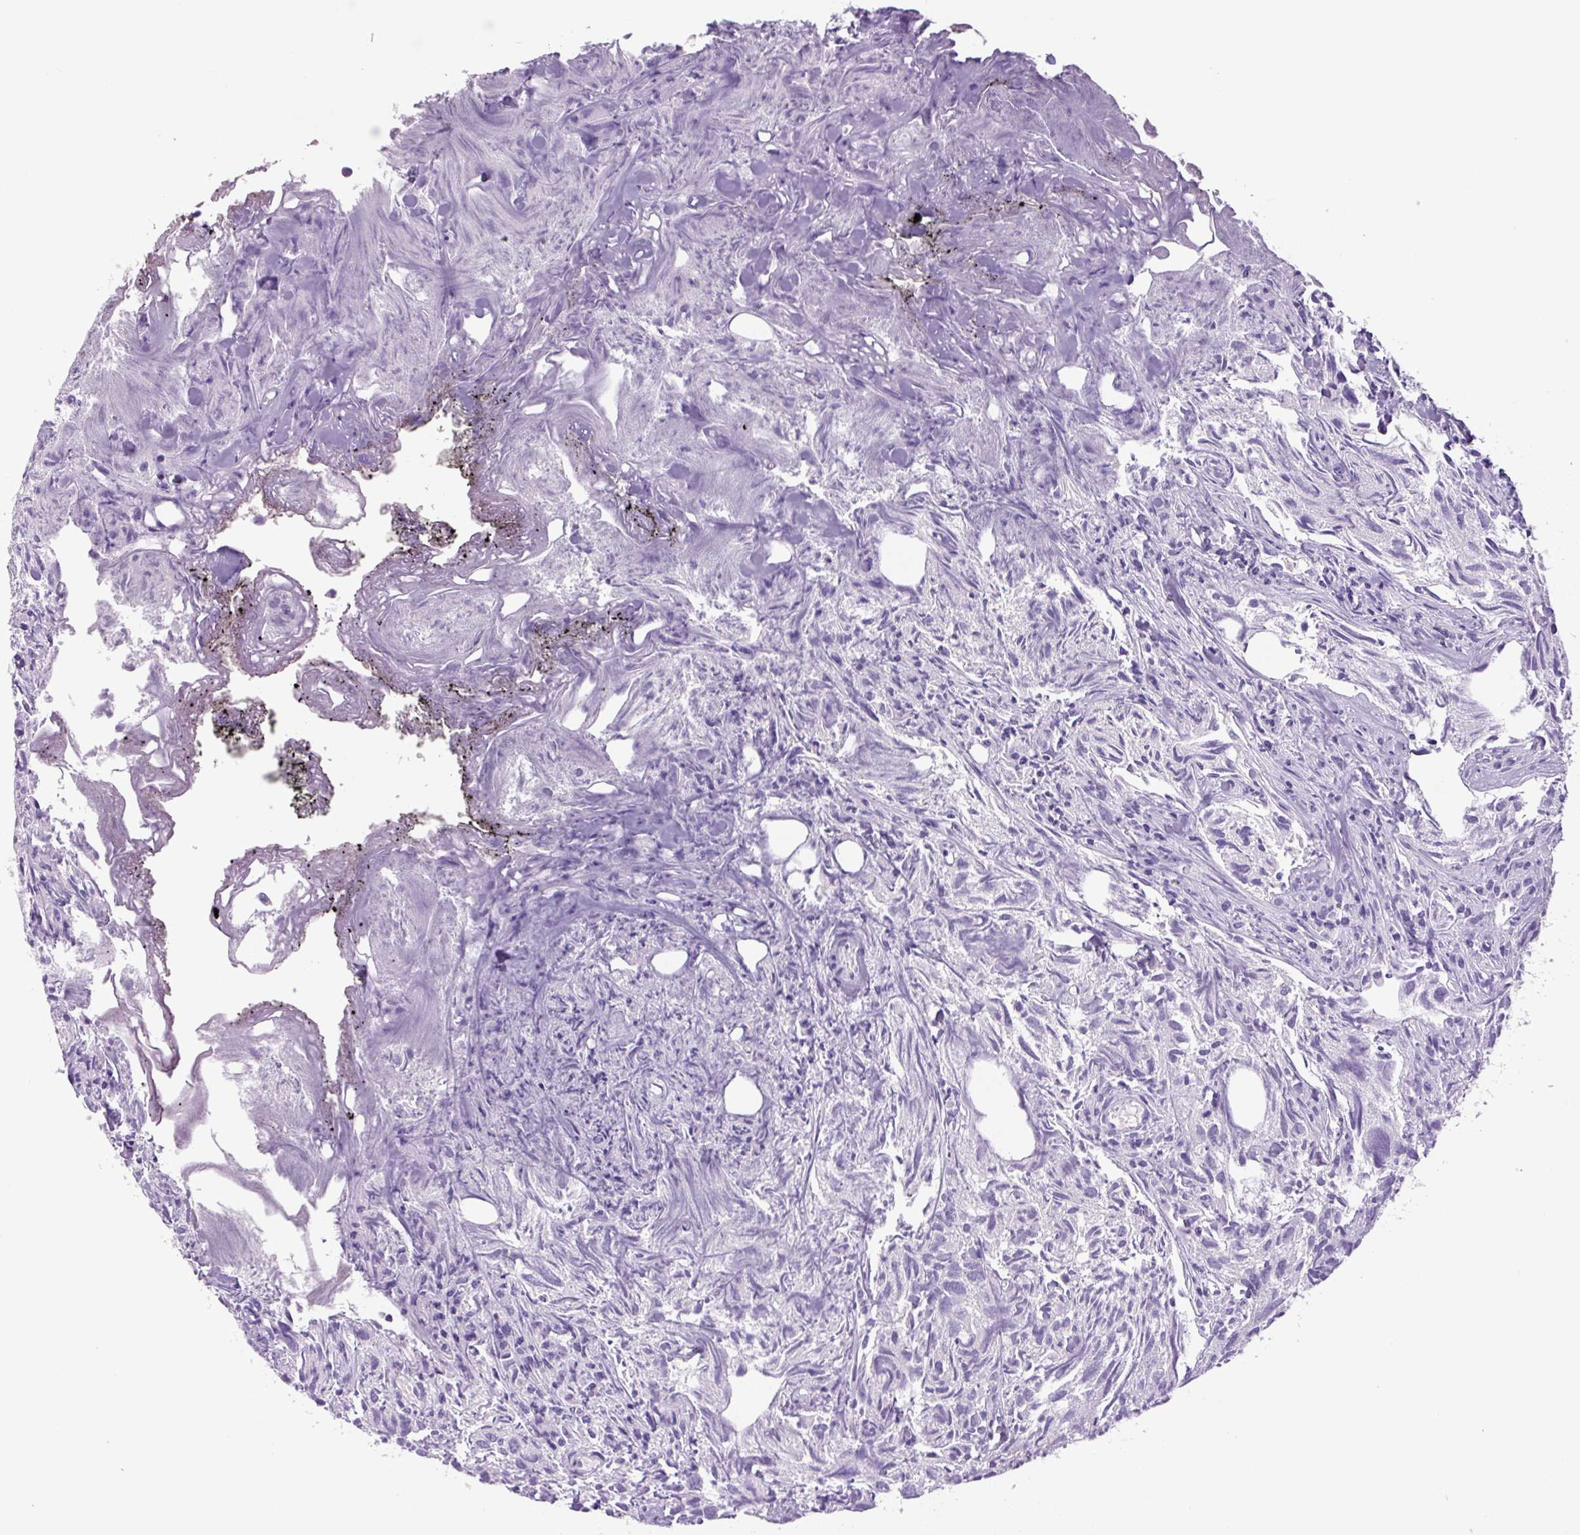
{"staining": {"intensity": "negative", "quantity": "none", "location": "none"}, "tissue": "urothelial cancer", "cell_type": "Tumor cells", "image_type": "cancer", "snomed": [{"axis": "morphology", "description": "Urothelial carcinoma, High grade"}, {"axis": "topography", "description": "Urinary bladder"}], "caption": "Immunohistochemistry photomicrograph of human high-grade urothelial carcinoma stained for a protein (brown), which displays no expression in tumor cells.", "gene": "CHGA", "patient": {"sex": "female", "age": 75}}